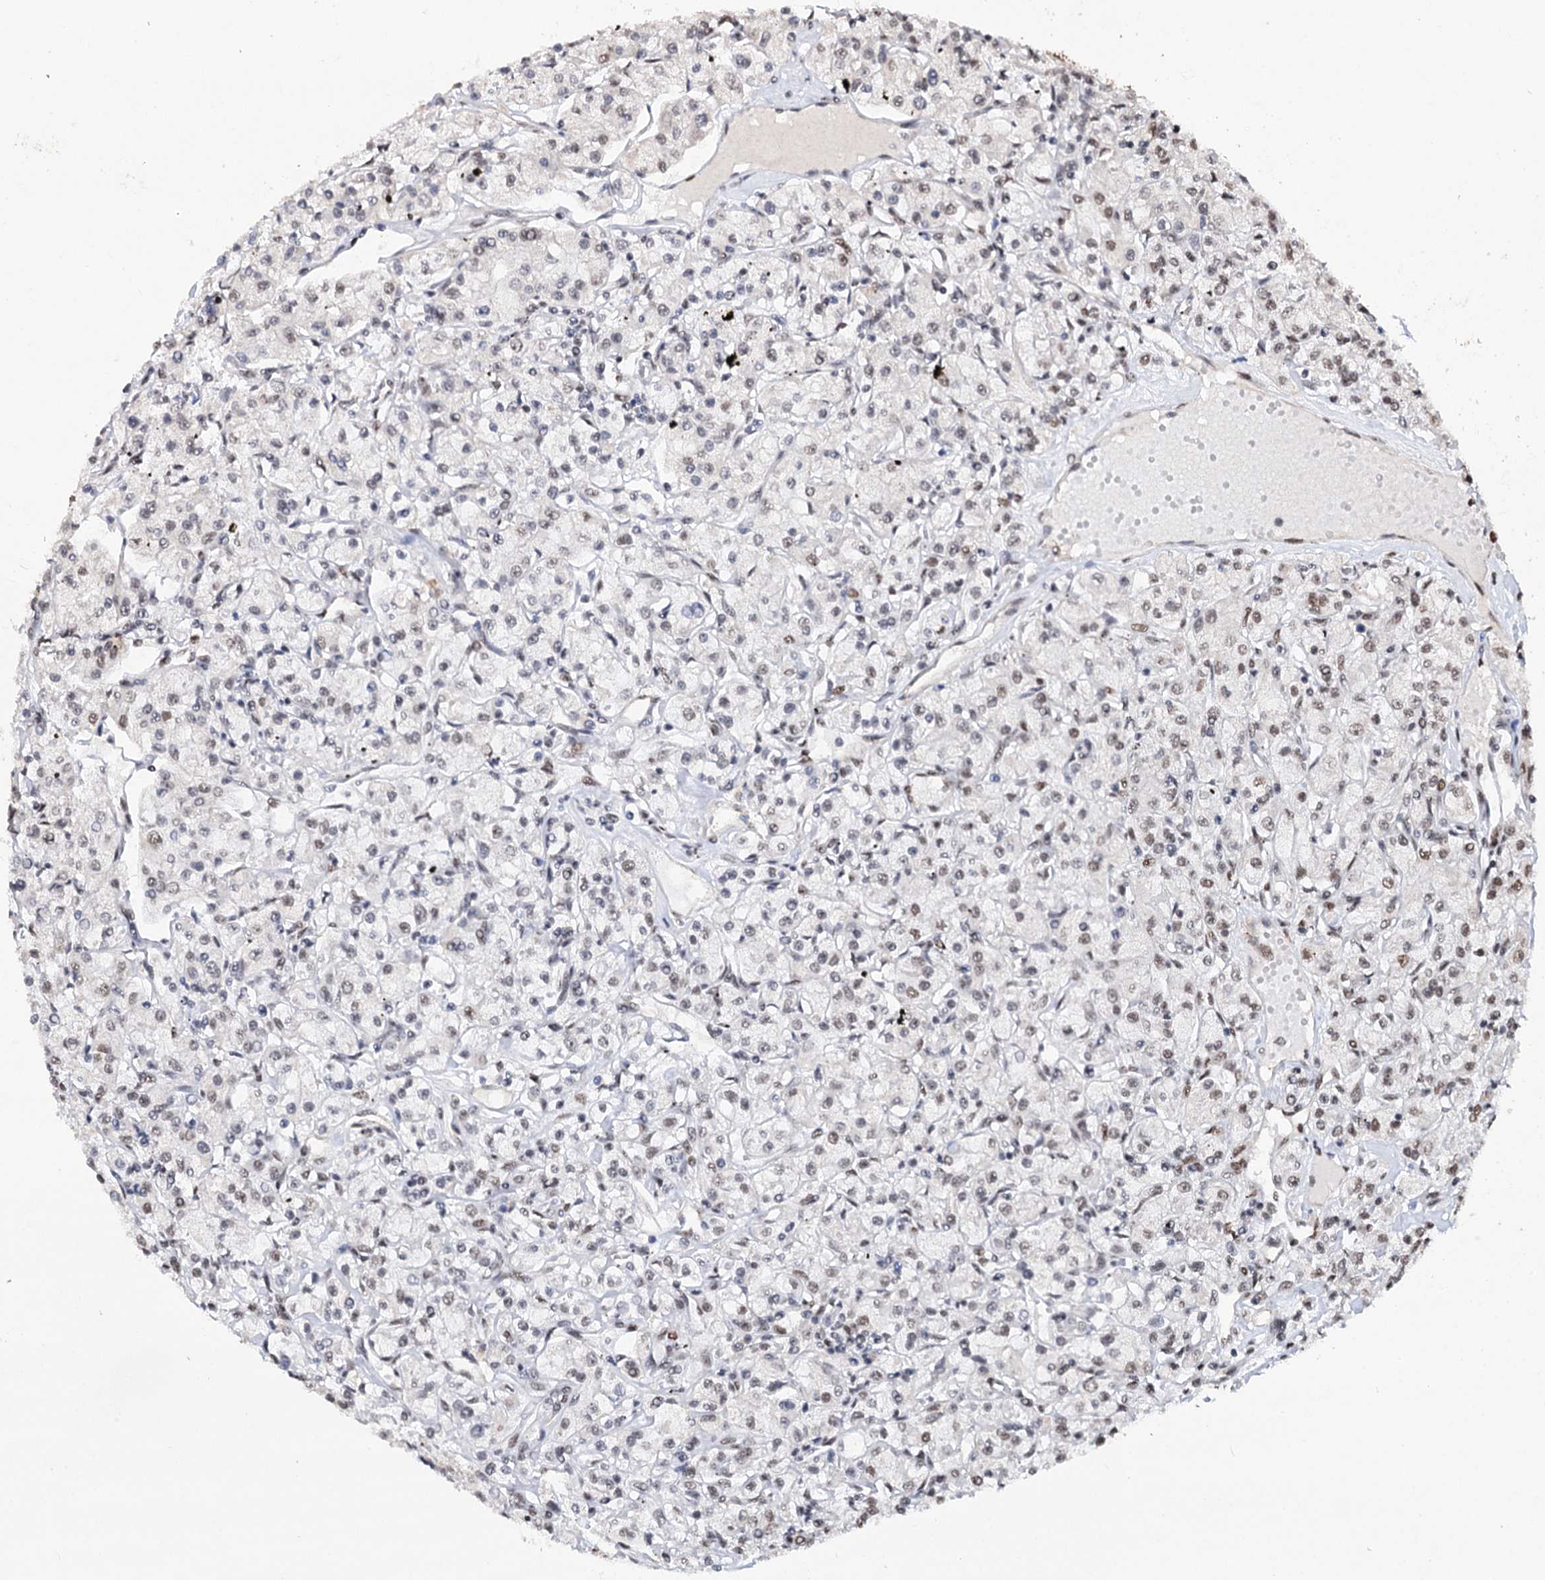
{"staining": {"intensity": "negative", "quantity": "none", "location": "none"}, "tissue": "renal cancer", "cell_type": "Tumor cells", "image_type": "cancer", "snomed": [{"axis": "morphology", "description": "Adenocarcinoma, NOS"}, {"axis": "topography", "description": "Kidney"}], "caption": "Renal cancer (adenocarcinoma) stained for a protein using immunohistochemistry reveals no positivity tumor cells.", "gene": "MATR3", "patient": {"sex": "female", "age": 59}}